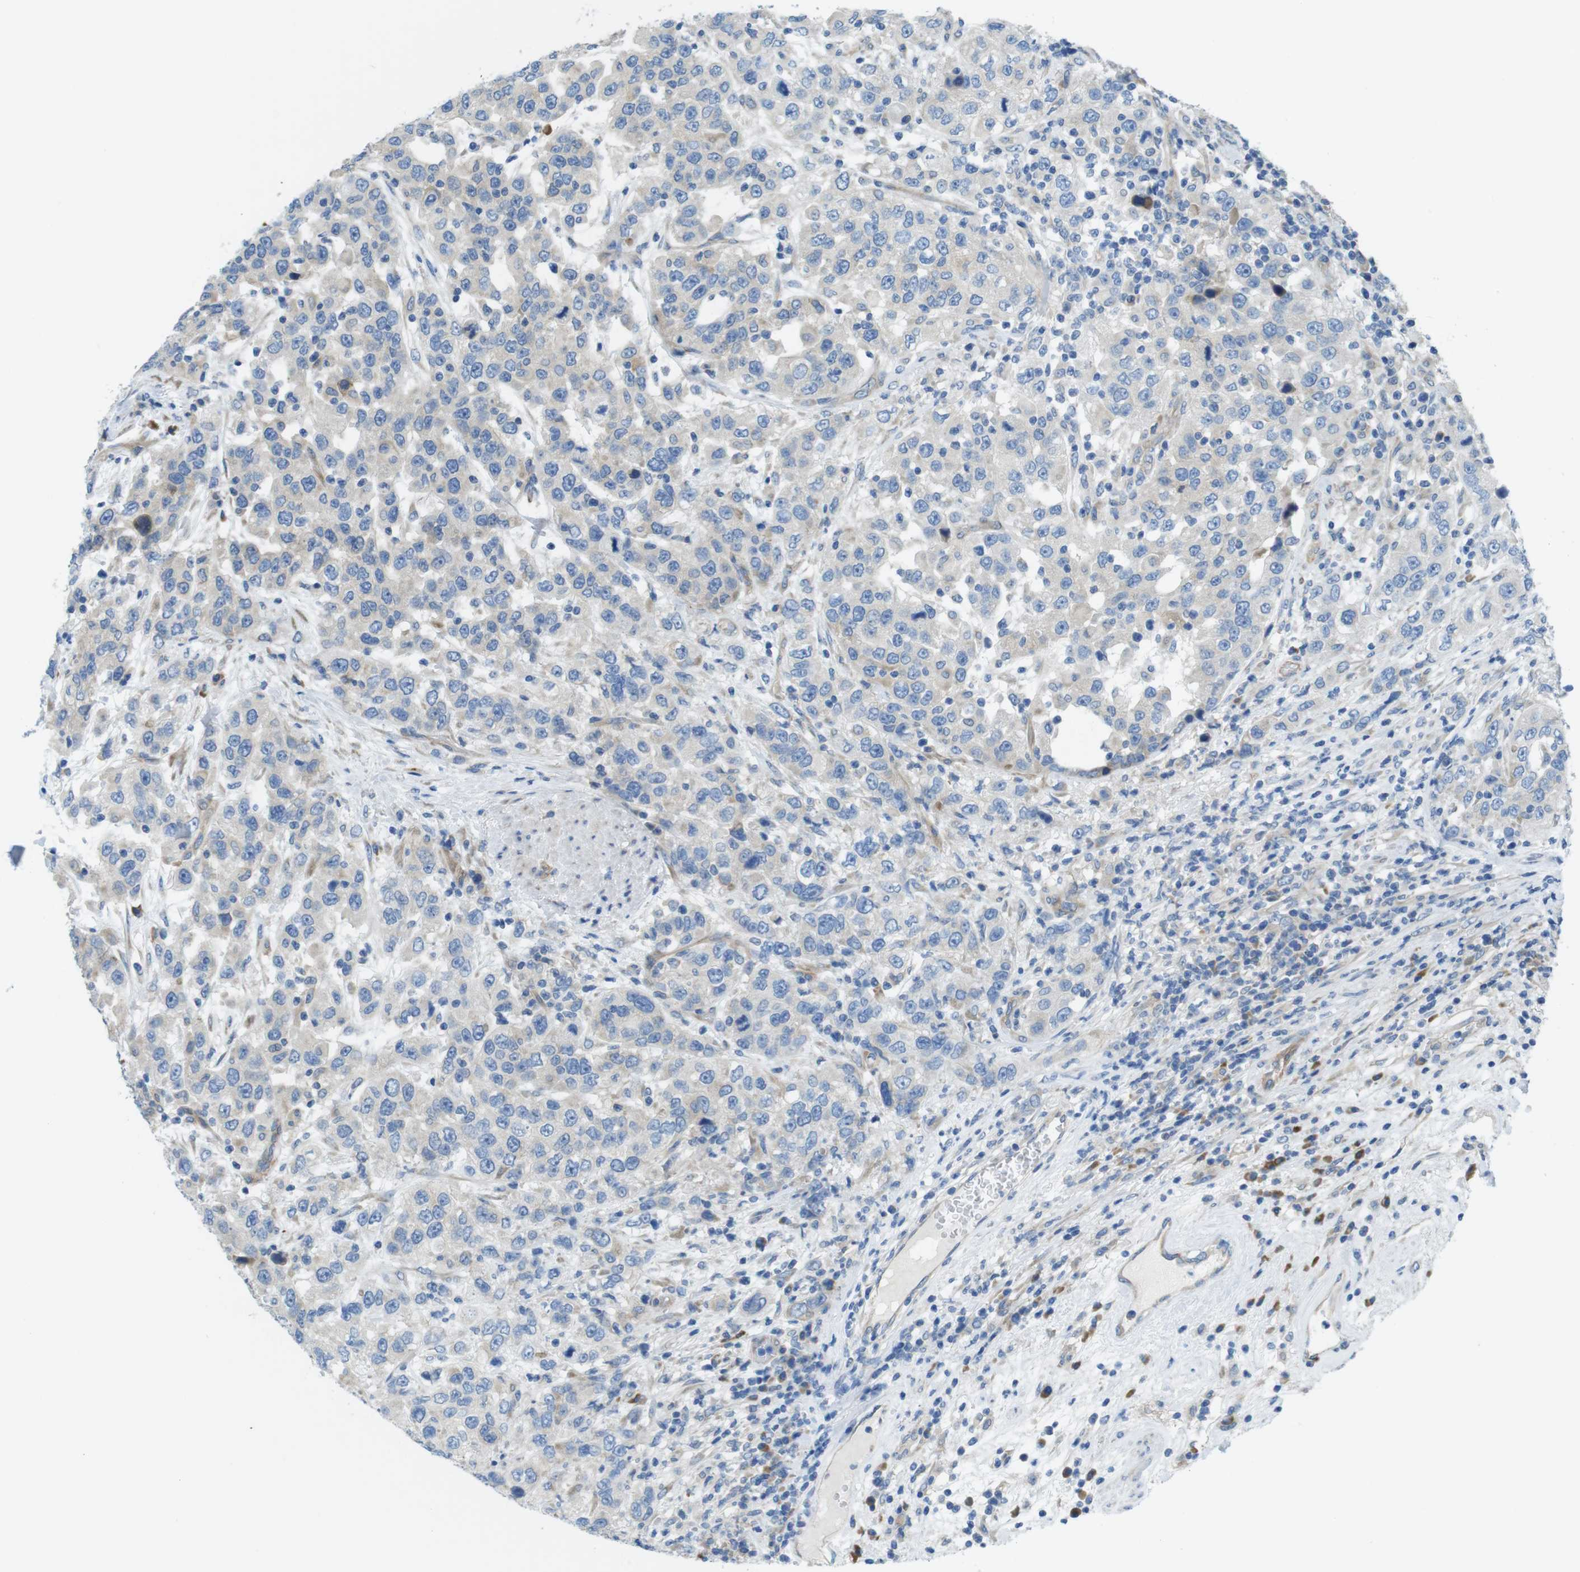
{"staining": {"intensity": "weak", "quantity": ">75%", "location": "cytoplasmic/membranous"}, "tissue": "urothelial cancer", "cell_type": "Tumor cells", "image_type": "cancer", "snomed": [{"axis": "morphology", "description": "Urothelial carcinoma, High grade"}, {"axis": "topography", "description": "Urinary bladder"}], "caption": "Immunohistochemical staining of urothelial cancer reveals weak cytoplasmic/membranous protein expression in about >75% of tumor cells.", "gene": "TMEM234", "patient": {"sex": "female", "age": 80}}